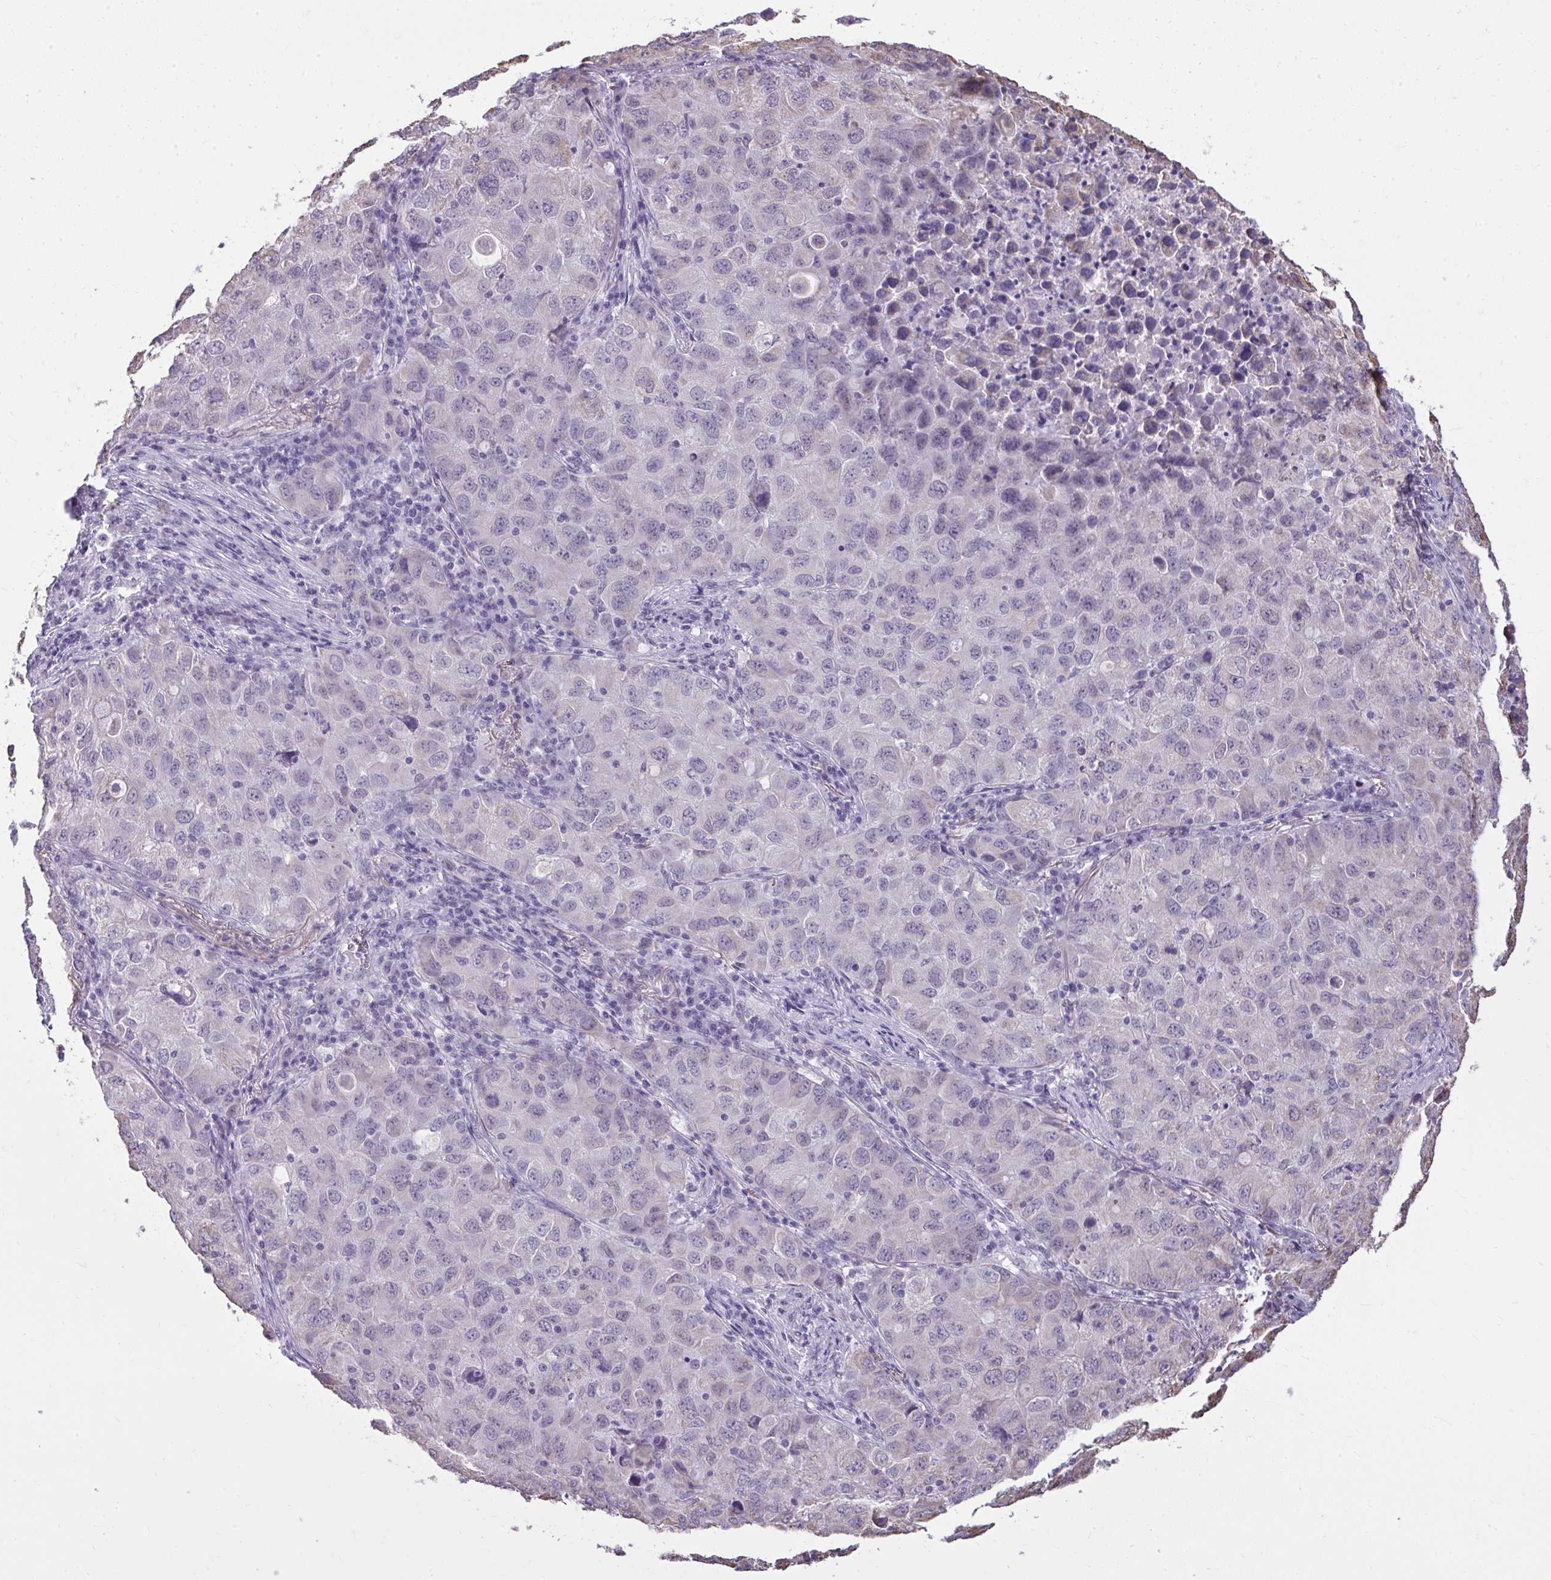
{"staining": {"intensity": "negative", "quantity": "none", "location": "none"}, "tissue": "lung cancer", "cell_type": "Tumor cells", "image_type": "cancer", "snomed": [{"axis": "morphology", "description": "Normal morphology"}, {"axis": "morphology", "description": "Adenocarcinoma, NOS"}, {"axis": "topography", "description": "Lymph node"}, {"axis": "topography", "description": "Lung"}], "caption": "A high-resolution micrograph shows IHC staining of lung cancer, which reveals no significant expression in tumor cells.", "gene": "NPPA", "patient": {"sex": "female", "age": 51}}